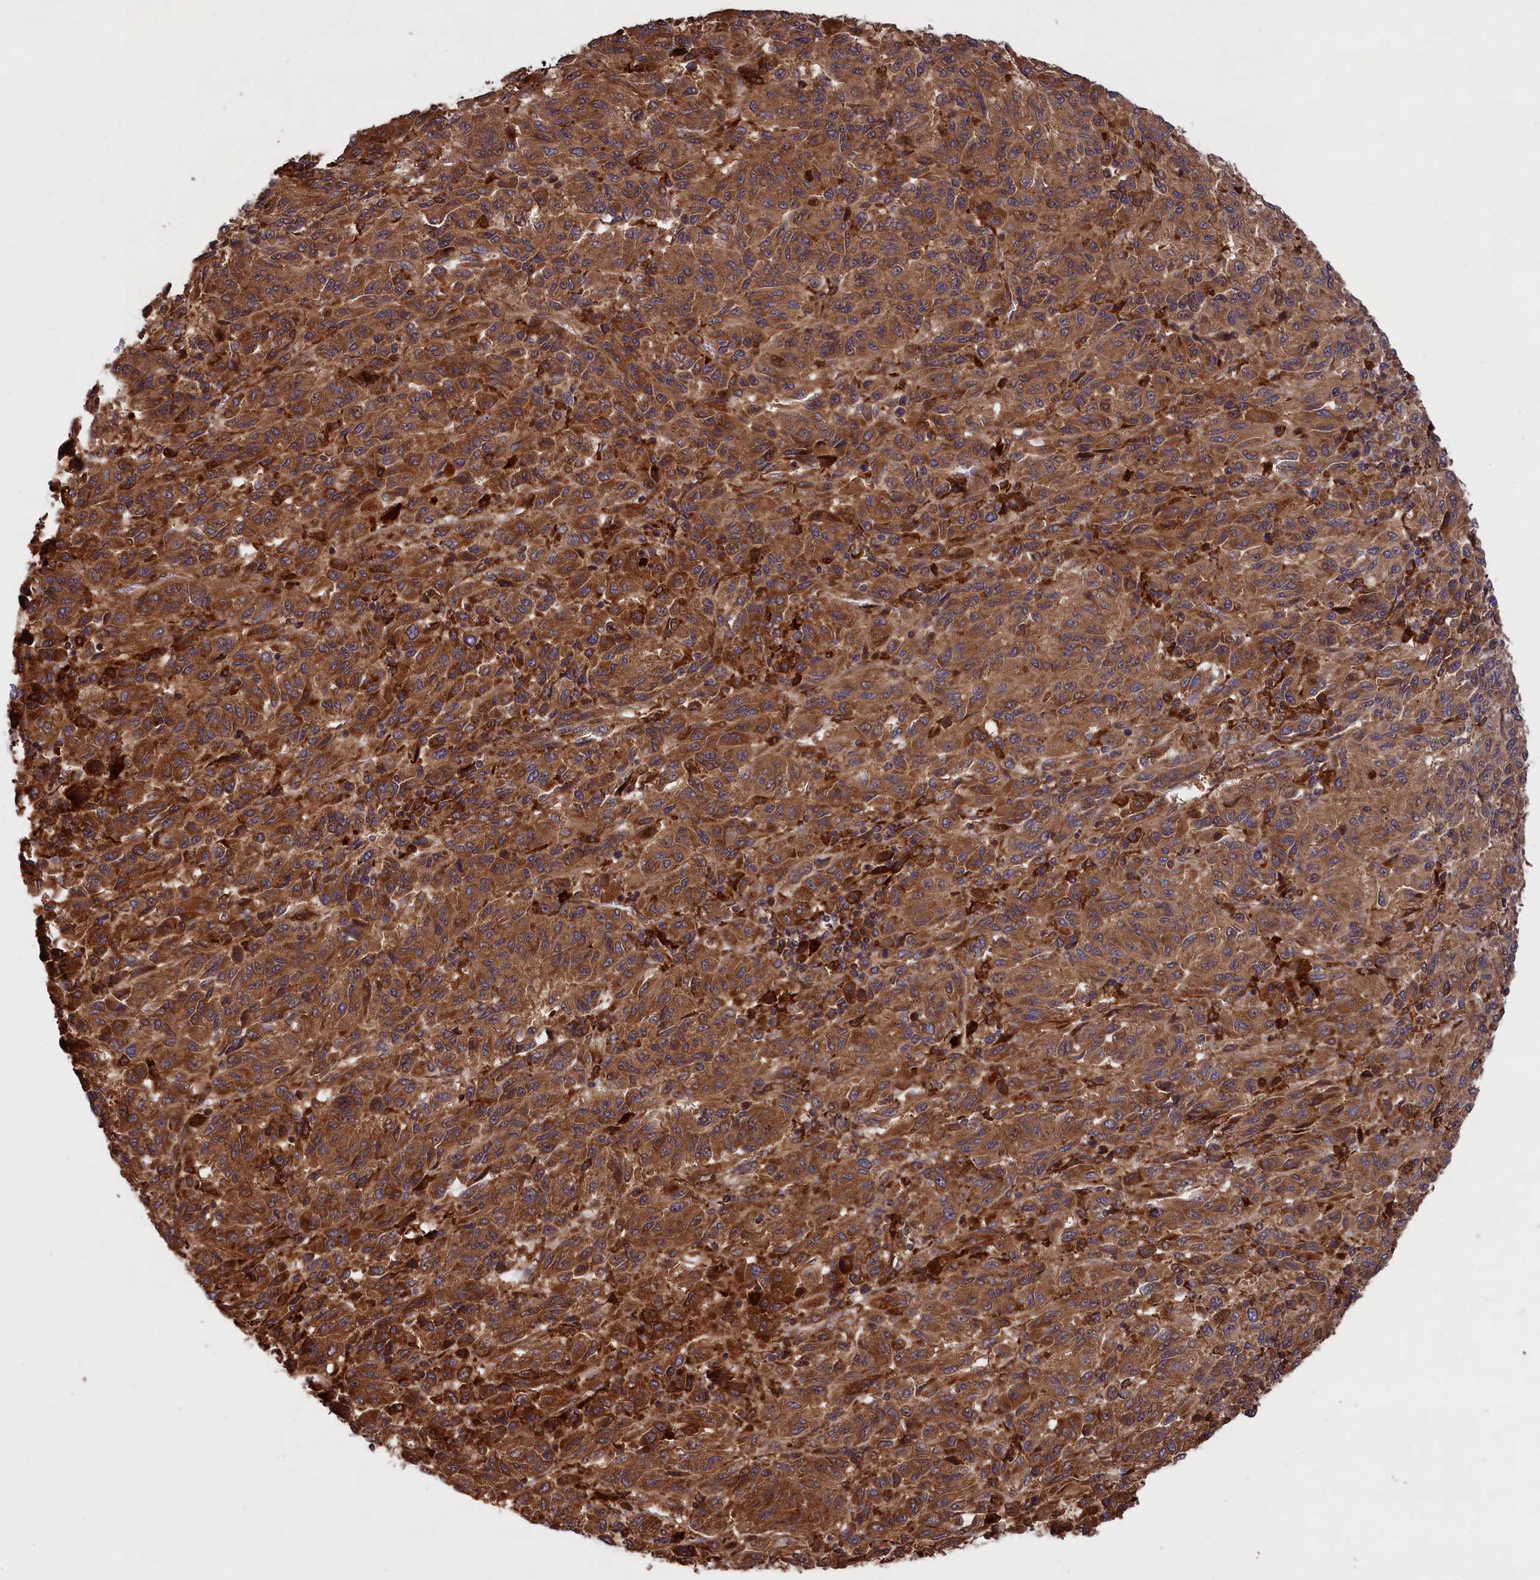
{"staining": {"intensity": "moderate", "quantity": ">75%", "location": "cytoplasmic/membranous"}, "tissue": "melanoma", "cell_type": "Tumor cells", "image_type": "cancer", "snomed": [{"axis": "morphology", "description": "Malignant melanoma, Metastatic site"}, {"axis": "topography", "description": "Lung"}], "caption": "Immunohistochemistry of human melanoma reveals medium levels of moderate cytoplasmic/membranous expression in approximately >75% of tumor cells.", "gene": "PLA2G4C", "patient": {"sex": "male", "age": 64}}